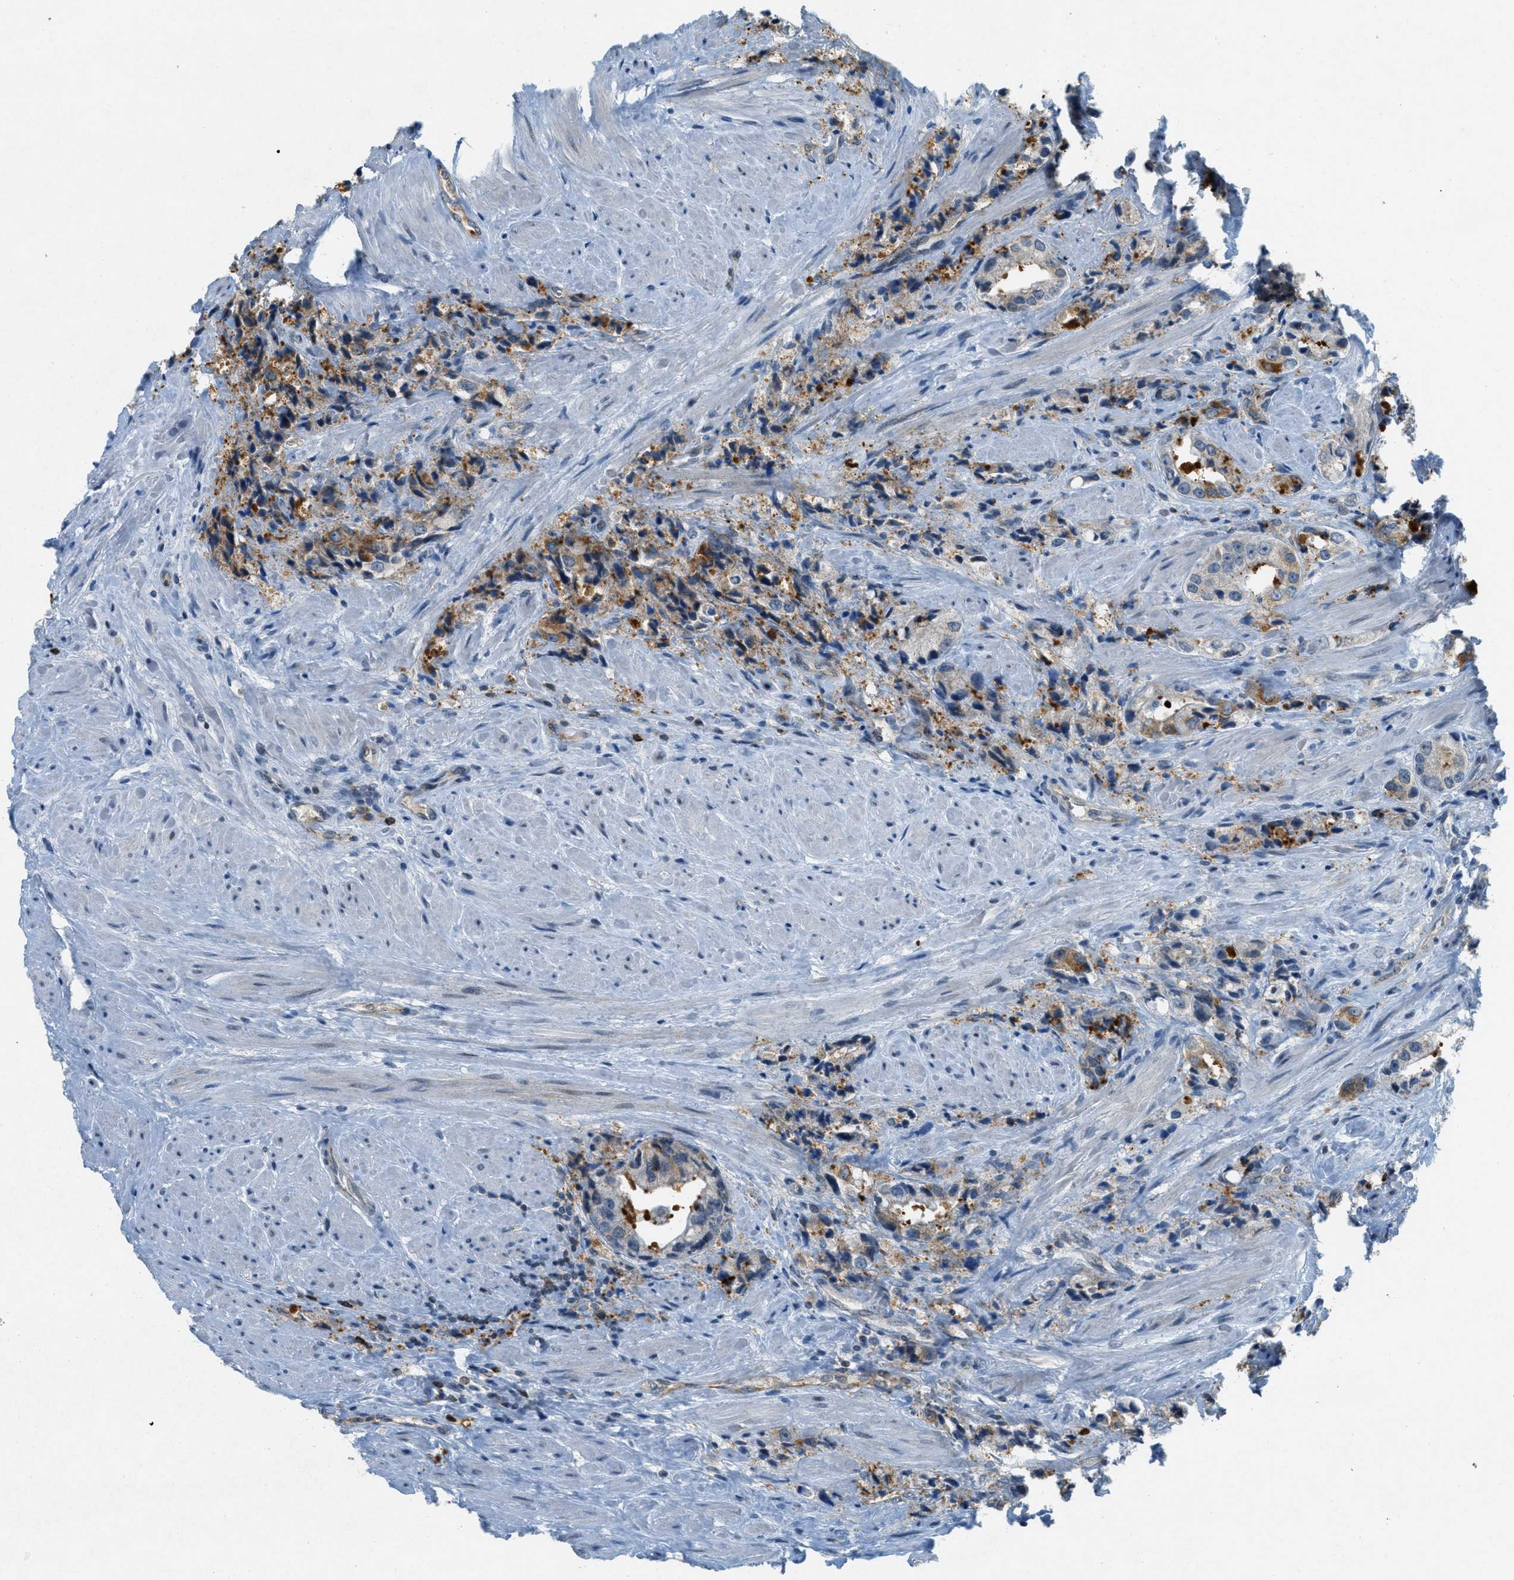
{"staining": {"intensity": "moderate", "quantity": "25%-75%", "location": "cytoplasmic/membranous"}, "tissue": "prostate cancer", "cell_type": "Tumor cells", "image_type": "cancer", "snomed": [{"axis": "morphology", "description": "Adenocarcinoma, High grade"}, {"axis": "topography", "description": "Prostate"}], "caption": "An immunohistochemistry image of neoplastic tissue is shown. Protein staining in brown labels moderate cytoplasmic/membranous positivity in prostate high-grade adenocarcinoma within tumor cells.", "gene": "FYN", "patient": {"sex": "male", "age": 61}}